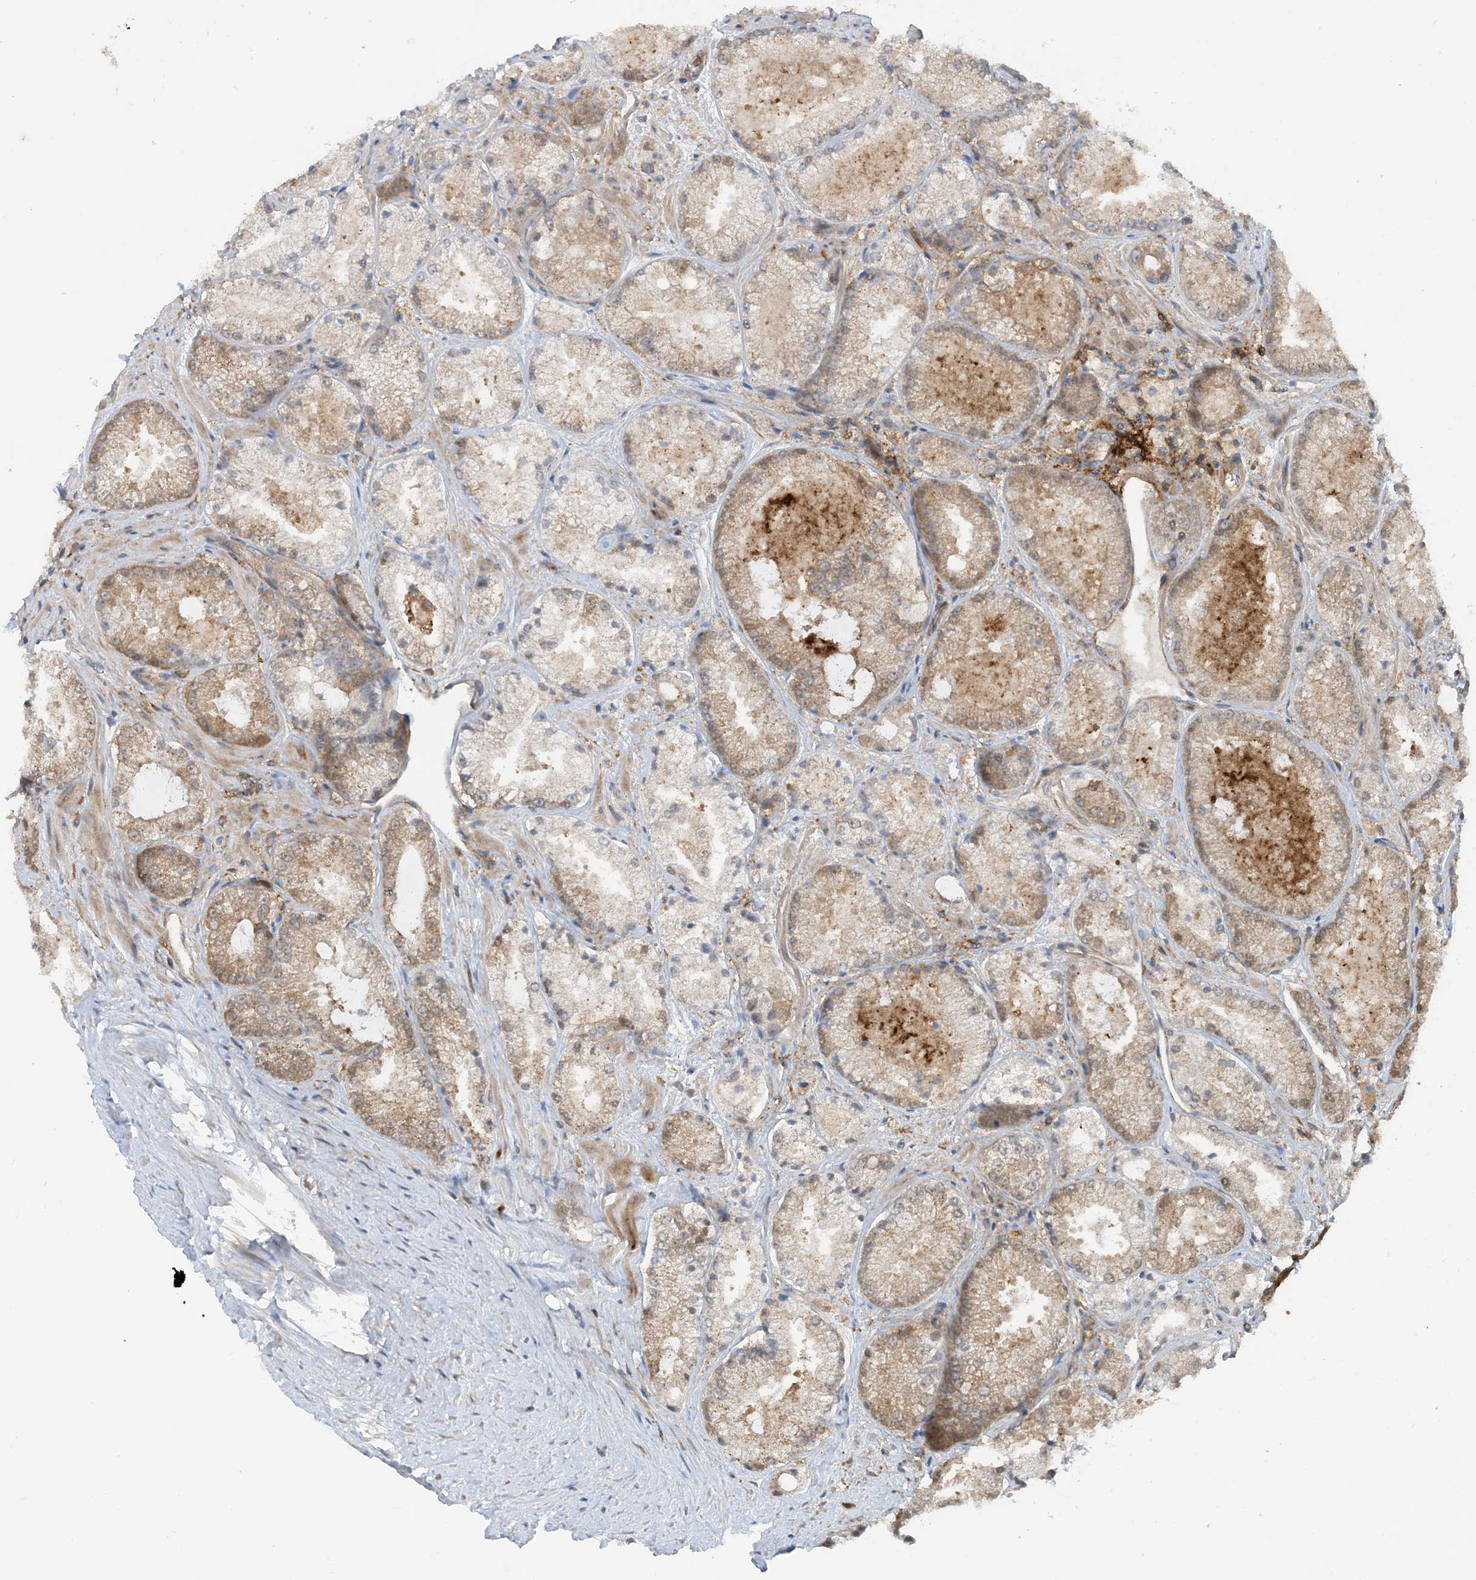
{"staining": {"intensity": "moderate", "quantity": "25%-75%", "location": "cytoplasmic/membranous"}, "tissue": "prostate cancer", "cell_type": "Tumor cells", "image_type": "cancer", "snomed": [{"axis": "morphology", "description": "Adenocarcinoma, High grade"}, {"axis": "topography", "description": "Prostate"}], "caption": "DAB immunohistochemical staining of prostate cancer exhibits moderate cytoplasmic/membranous protein expression in about 25%-75% of tumor cells. (brown staining indicates protein expression, while blue staining denotes nuclei).", "gene": "STAM2", "patient": {"sex": "male", "age": 73}}